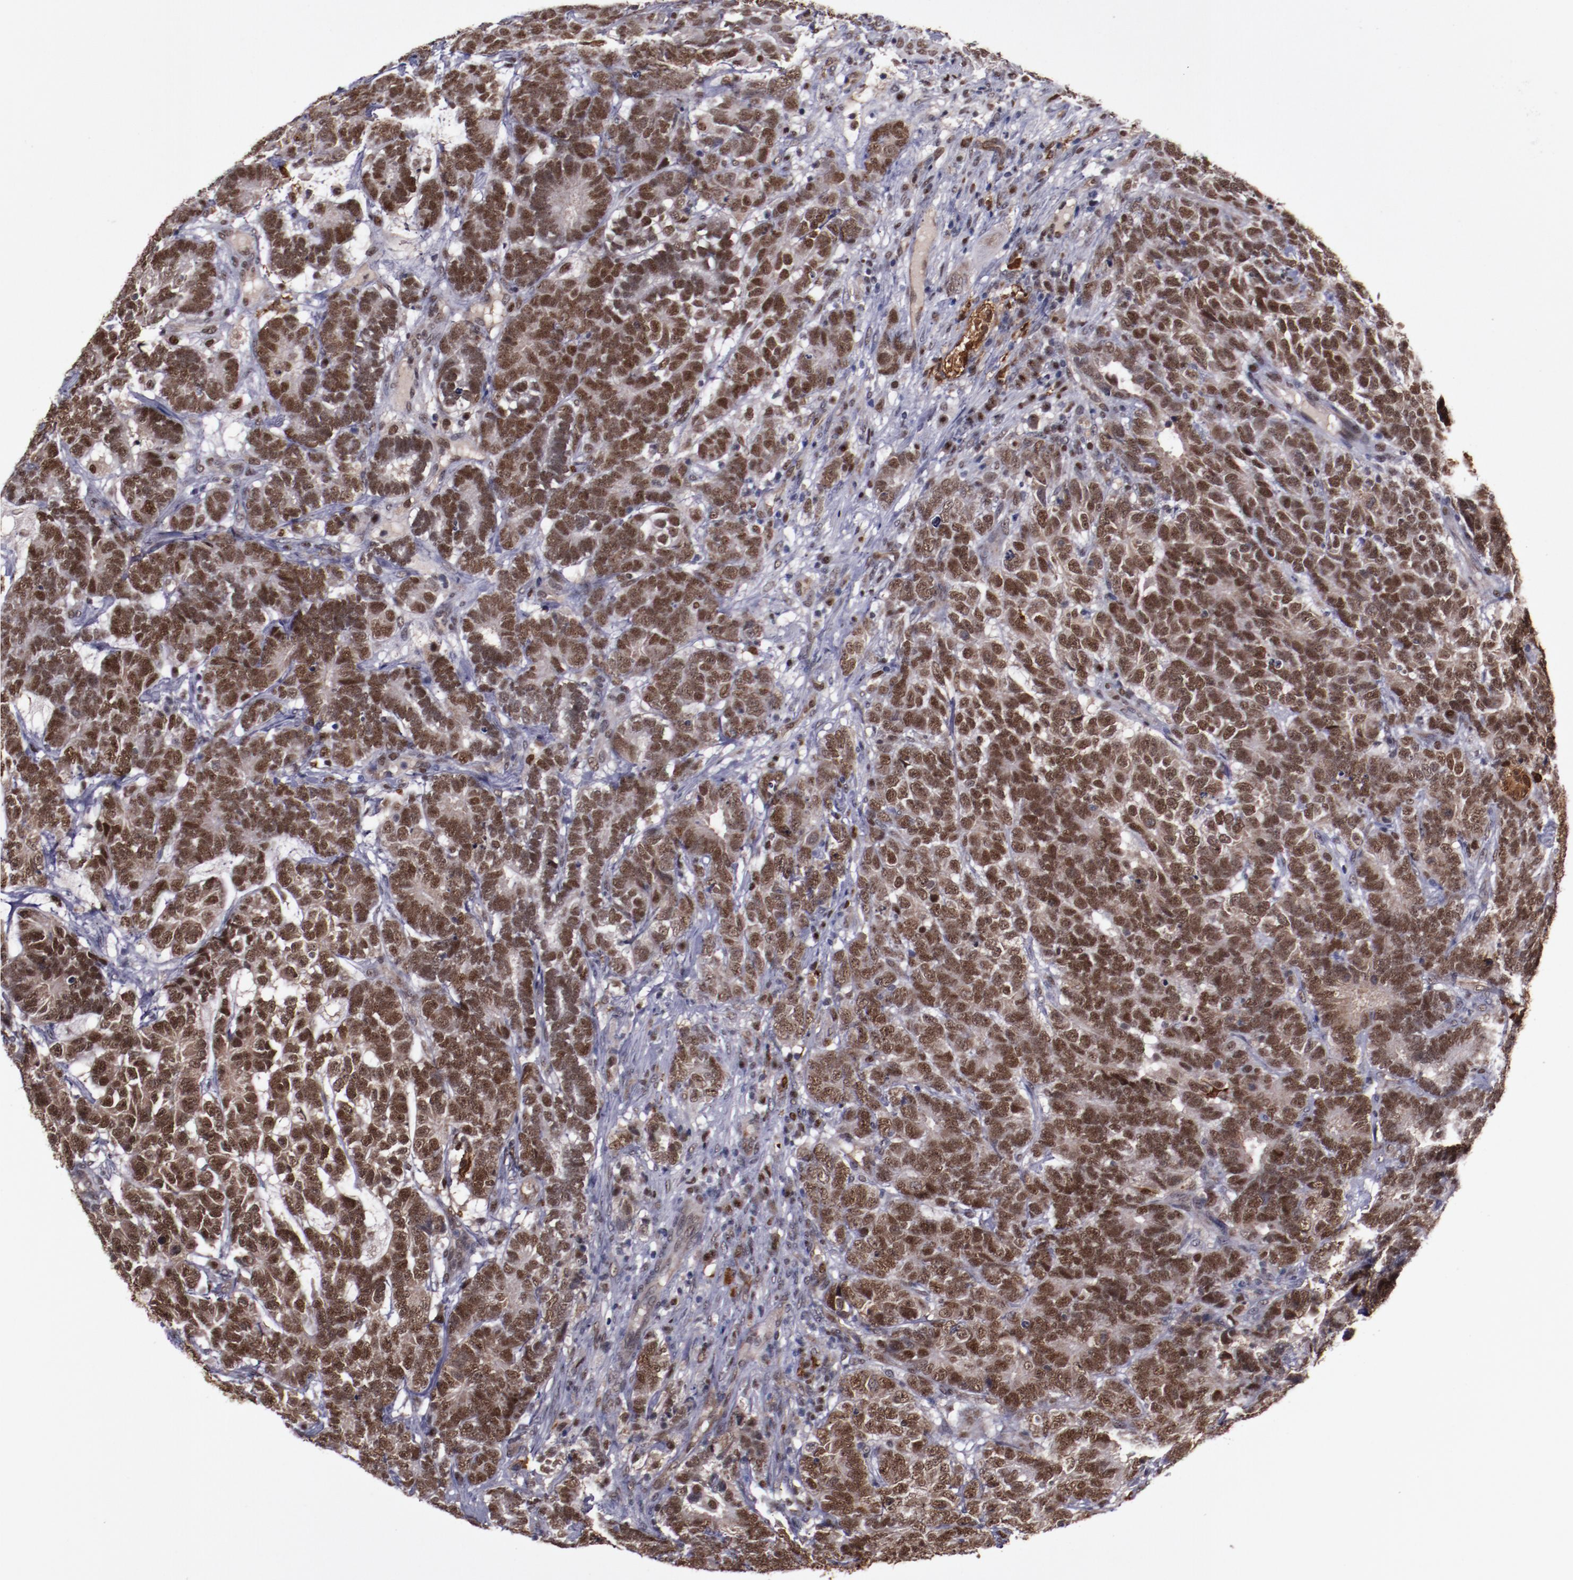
{"staining": {"intensity": "strong", "quantity": ">75%", "location": "cytoplasmic/membranous,nuclear"}, "tissue": "testis cancer", "cell_type": "Tumor cells", "image_type": "cancer", "snomed": [{"axis": "morphology", "description": "Carcinoma, Embryonal, NOS"}, {"axis": "topography", "description": "Testis"}], "caption": "This is a histology image of immunohistochemistry (IHC) staining of testis cancer, which shows strong staining in the cytoplasmic/membranous and nuclear of tumor cells.", "gene": "CHEK2", "patient": {"sex": "male", "age": 26}}